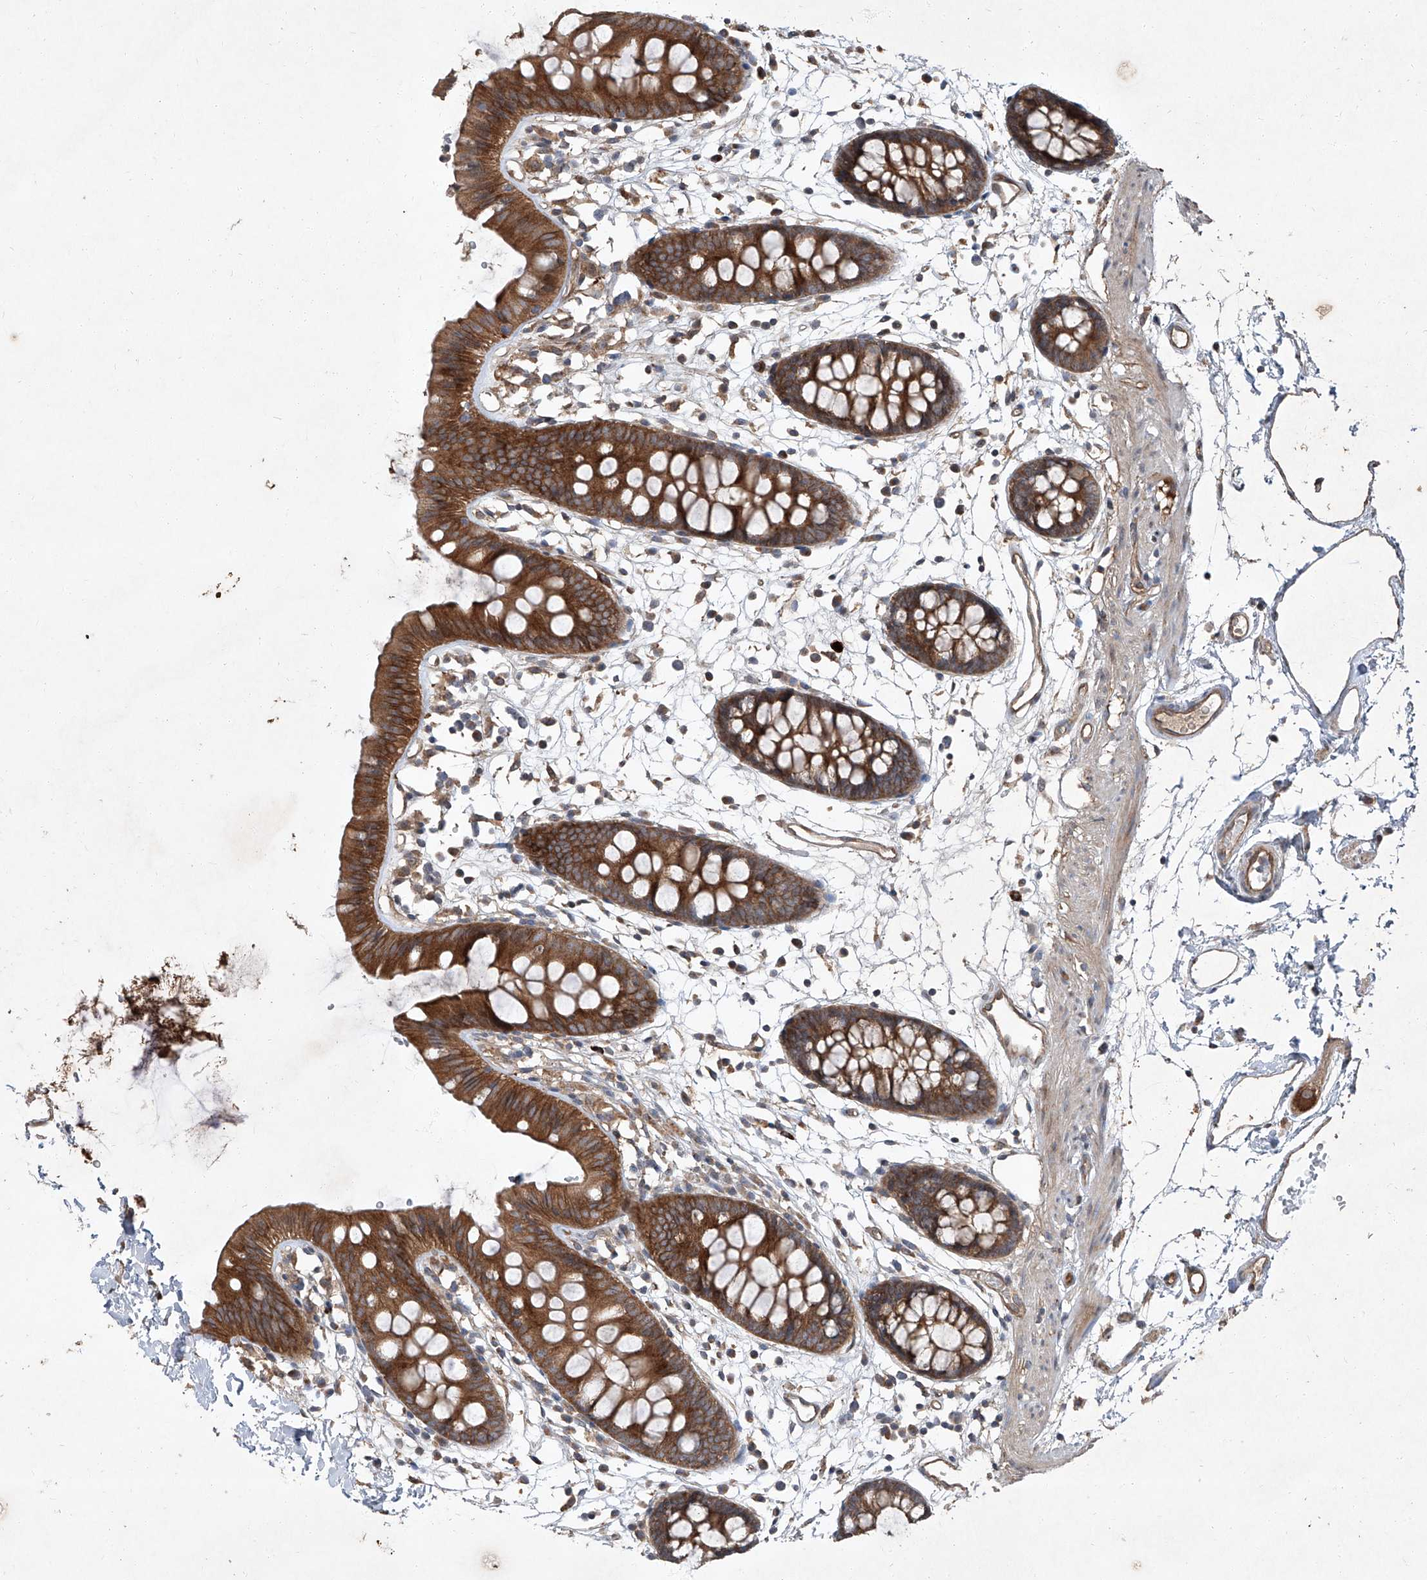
{"staining": {"intensity": "strong", "quantity": ">75%", "location": "cytoplasmic/membranous,nuclear"}, "tissue": "colon", "cell_type": "Endothelial cells", "image_type": "normal", "snomed": [{"axis": "morphology", "description": "Normal tissue, NOS"}, {"axis": "topography", "description": "Colon"}], "caption": "High-power microscopy captured an IHC micrograph of unremarkable colon, revealing strong cytoplasmic/membranous,nuclear positivity in approximately >75% of endothelial cells.", "gene": "CCN1", "patient": {"sex": "male", "age": 56}}